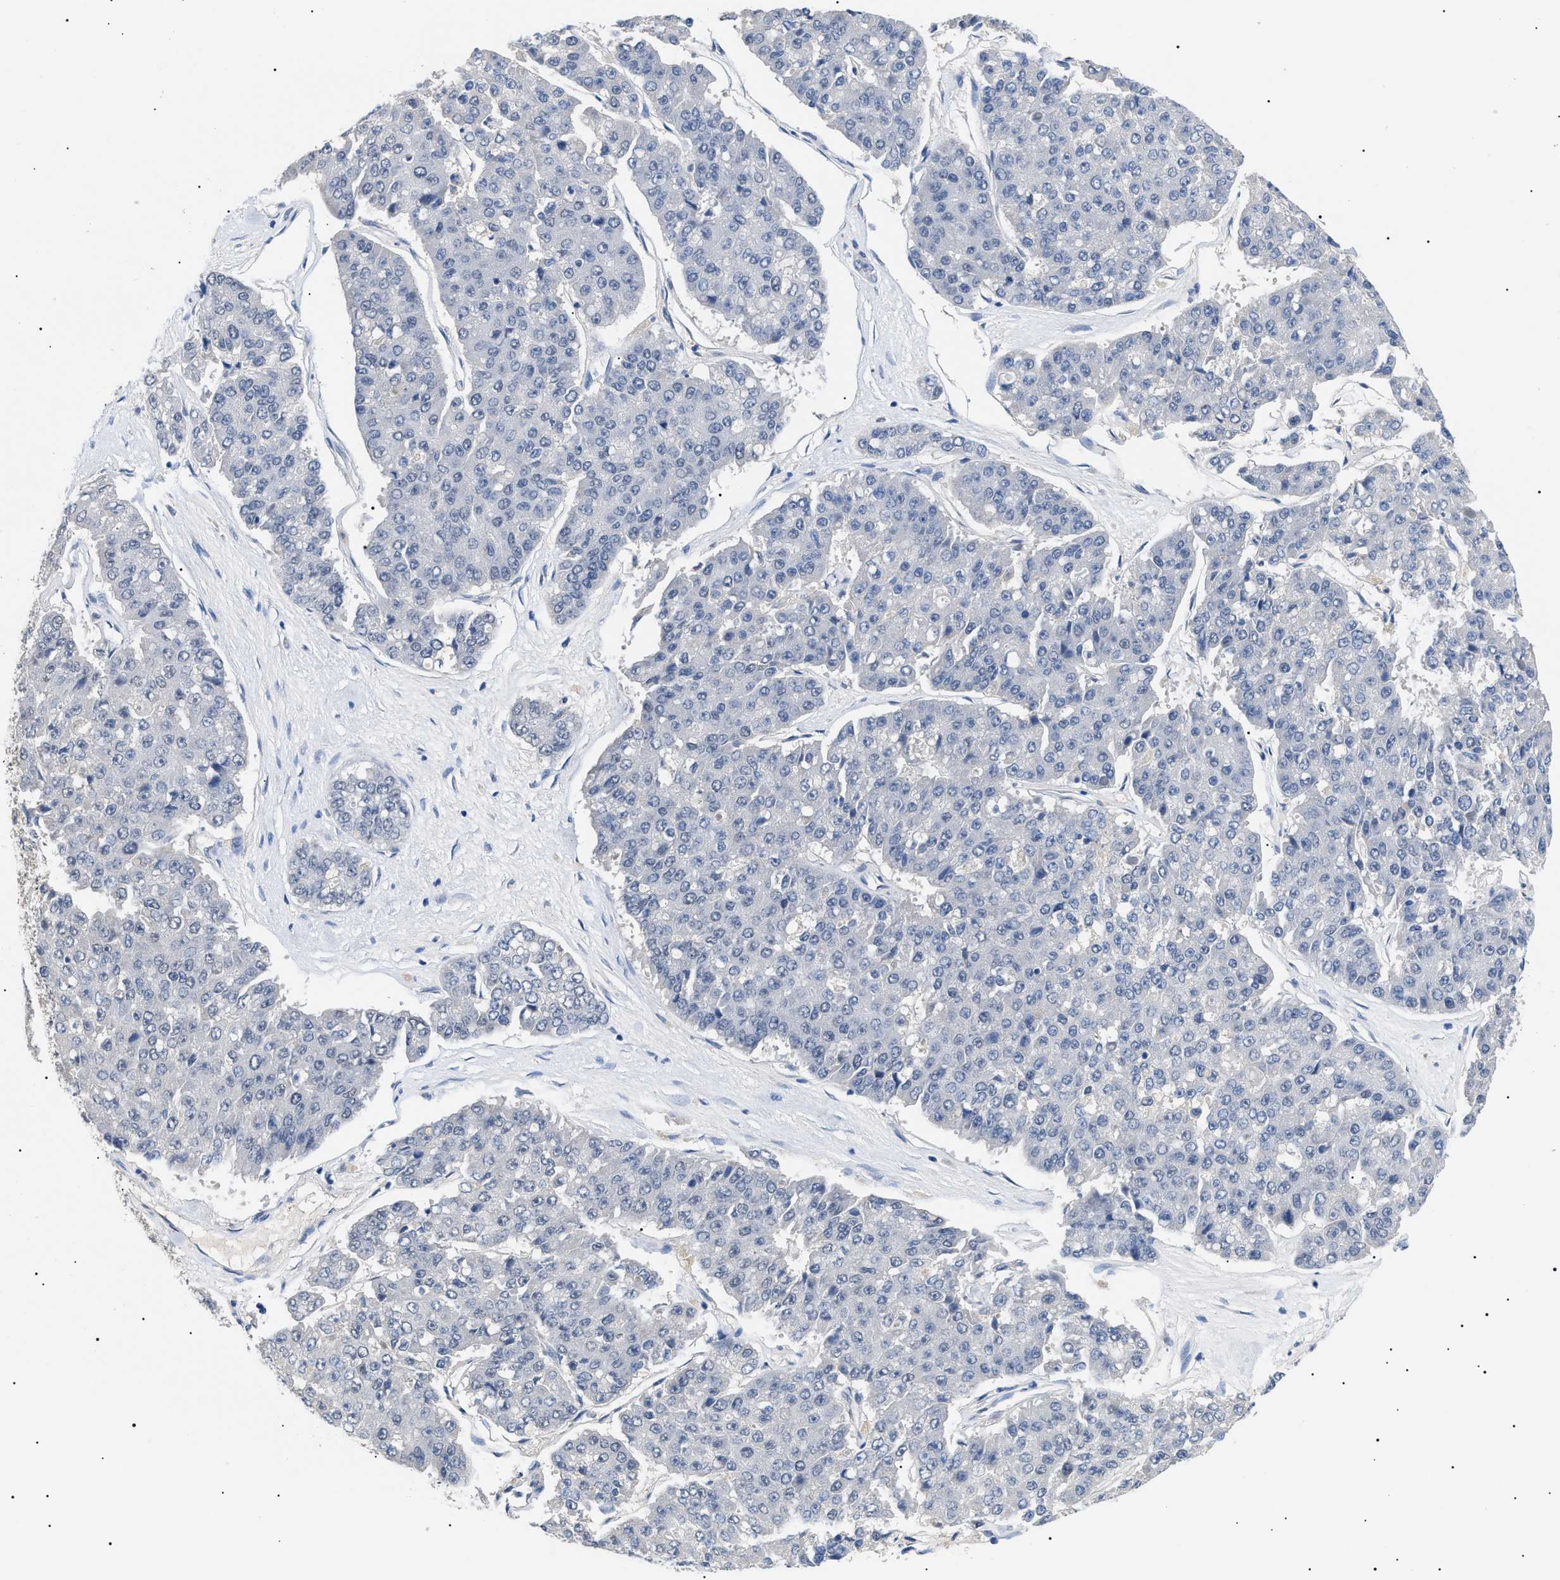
{"staining": {"intensity": "negative", "quantity": "none", "location": "none"}, "tissue": "pancreatic cancer", "cell_type": "Tumor cells", "image_type": "cancer", "snomed": [{"axis": "morphology", "description": "Adenocarcinoma, NOS"}, {"axis": "topography", "description": "Pancreas"}], "caption": "Micrograph shows no significant protein positivity in tumor cells of adenocarcinoma (pancreatic).", "gene": "PRRT2", "patient": {"sex": "male", "age": 50}}